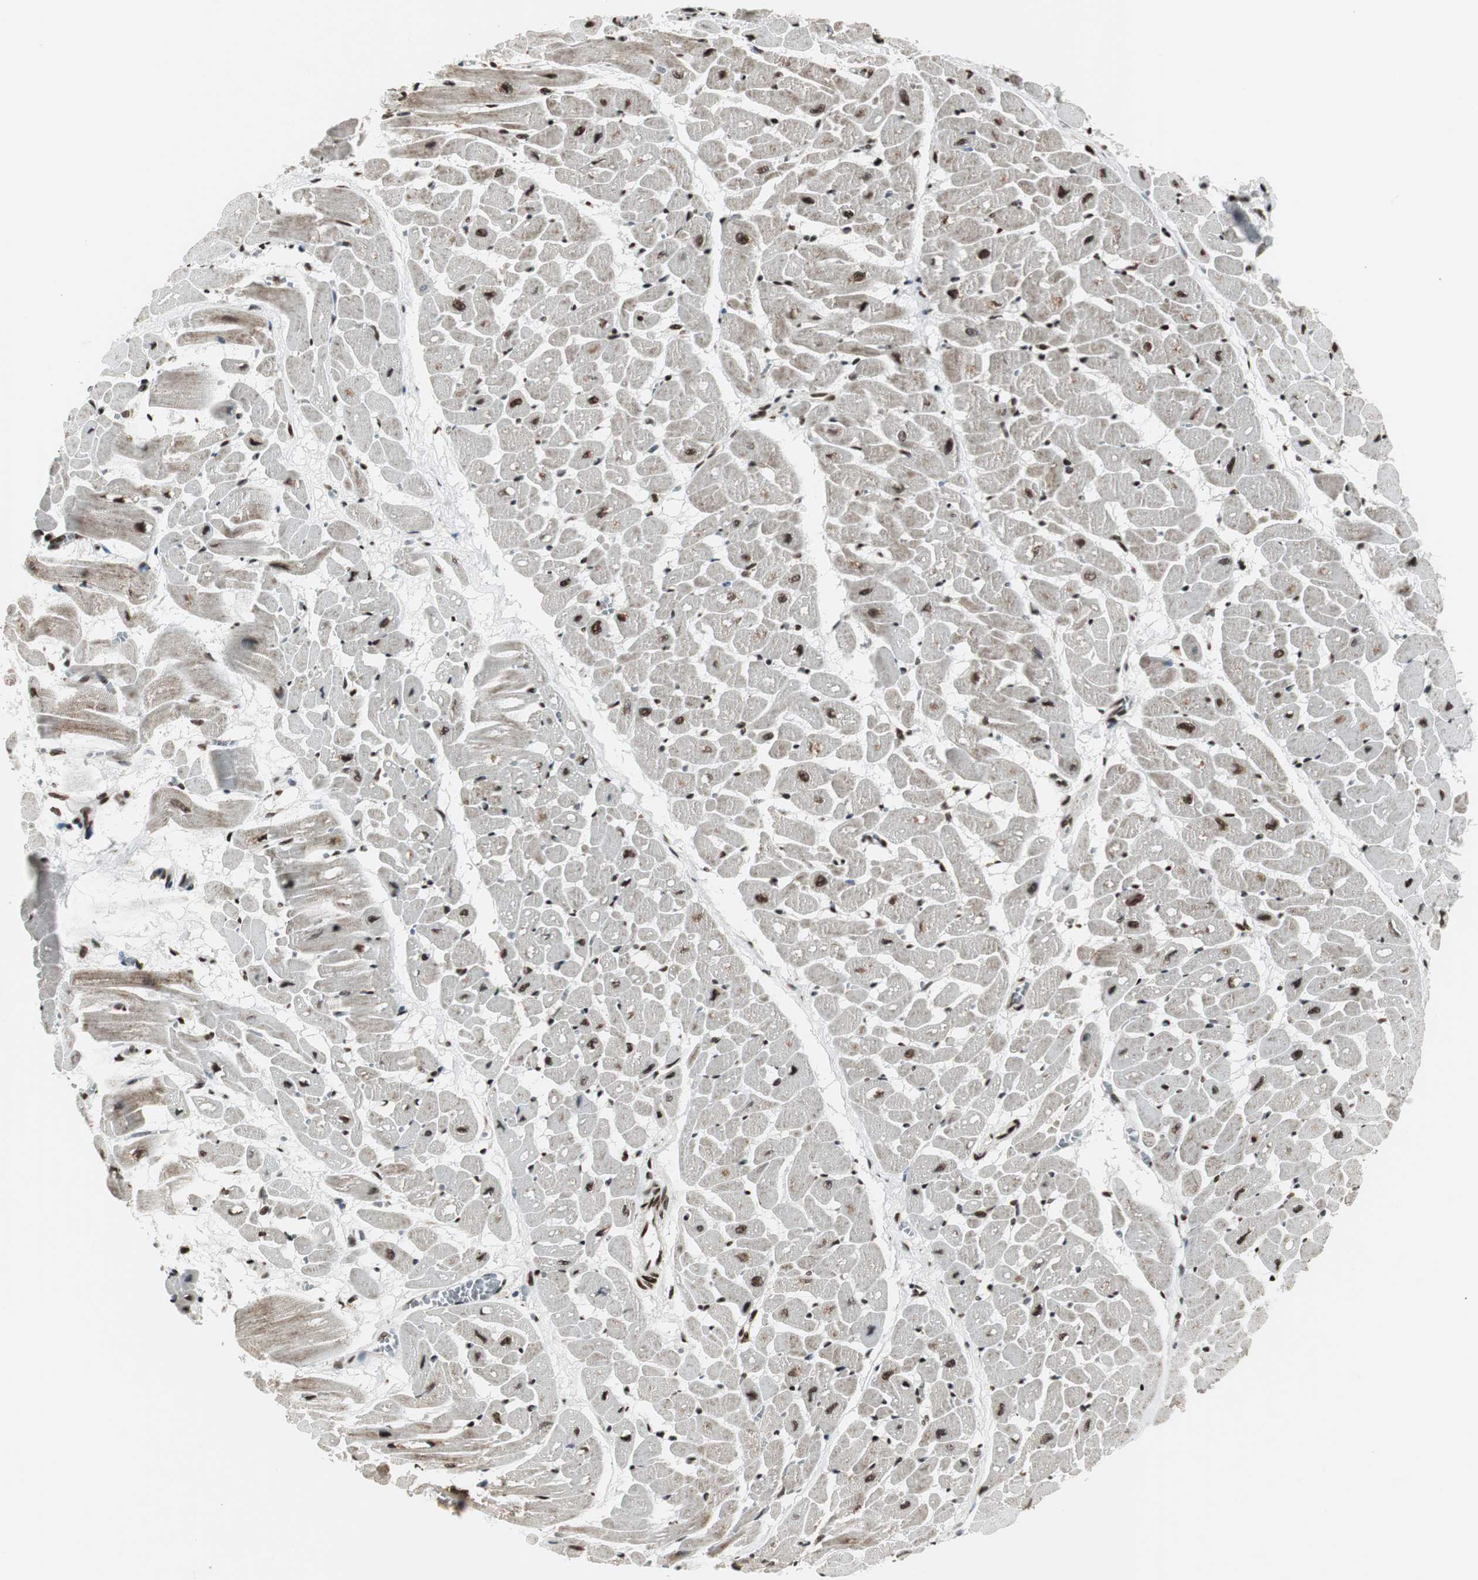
{"staining": {"intensity": "strong", "quantity": ">75%", "location": "cytoplasmic/membranous,nuclear"}, "tissue": "heart muscle", "cell_type": "Cardiomyocytes", "image_type": "normal", "snomed": [{"axis": "morphology", "description": "Normal tissue, NOS"}, {"axis": "topography", "description": "Heart"}], "caption": "A high amount of strong cytoplasmic/membranous,nuclear expression is appreciated in about >75% of cardiomyocytes in normal heart muscle. (Brightfield microscopy of DAB IHC at high magnification).", "gene": "PARN", "patient": {"sex": "male", "age": 45}}